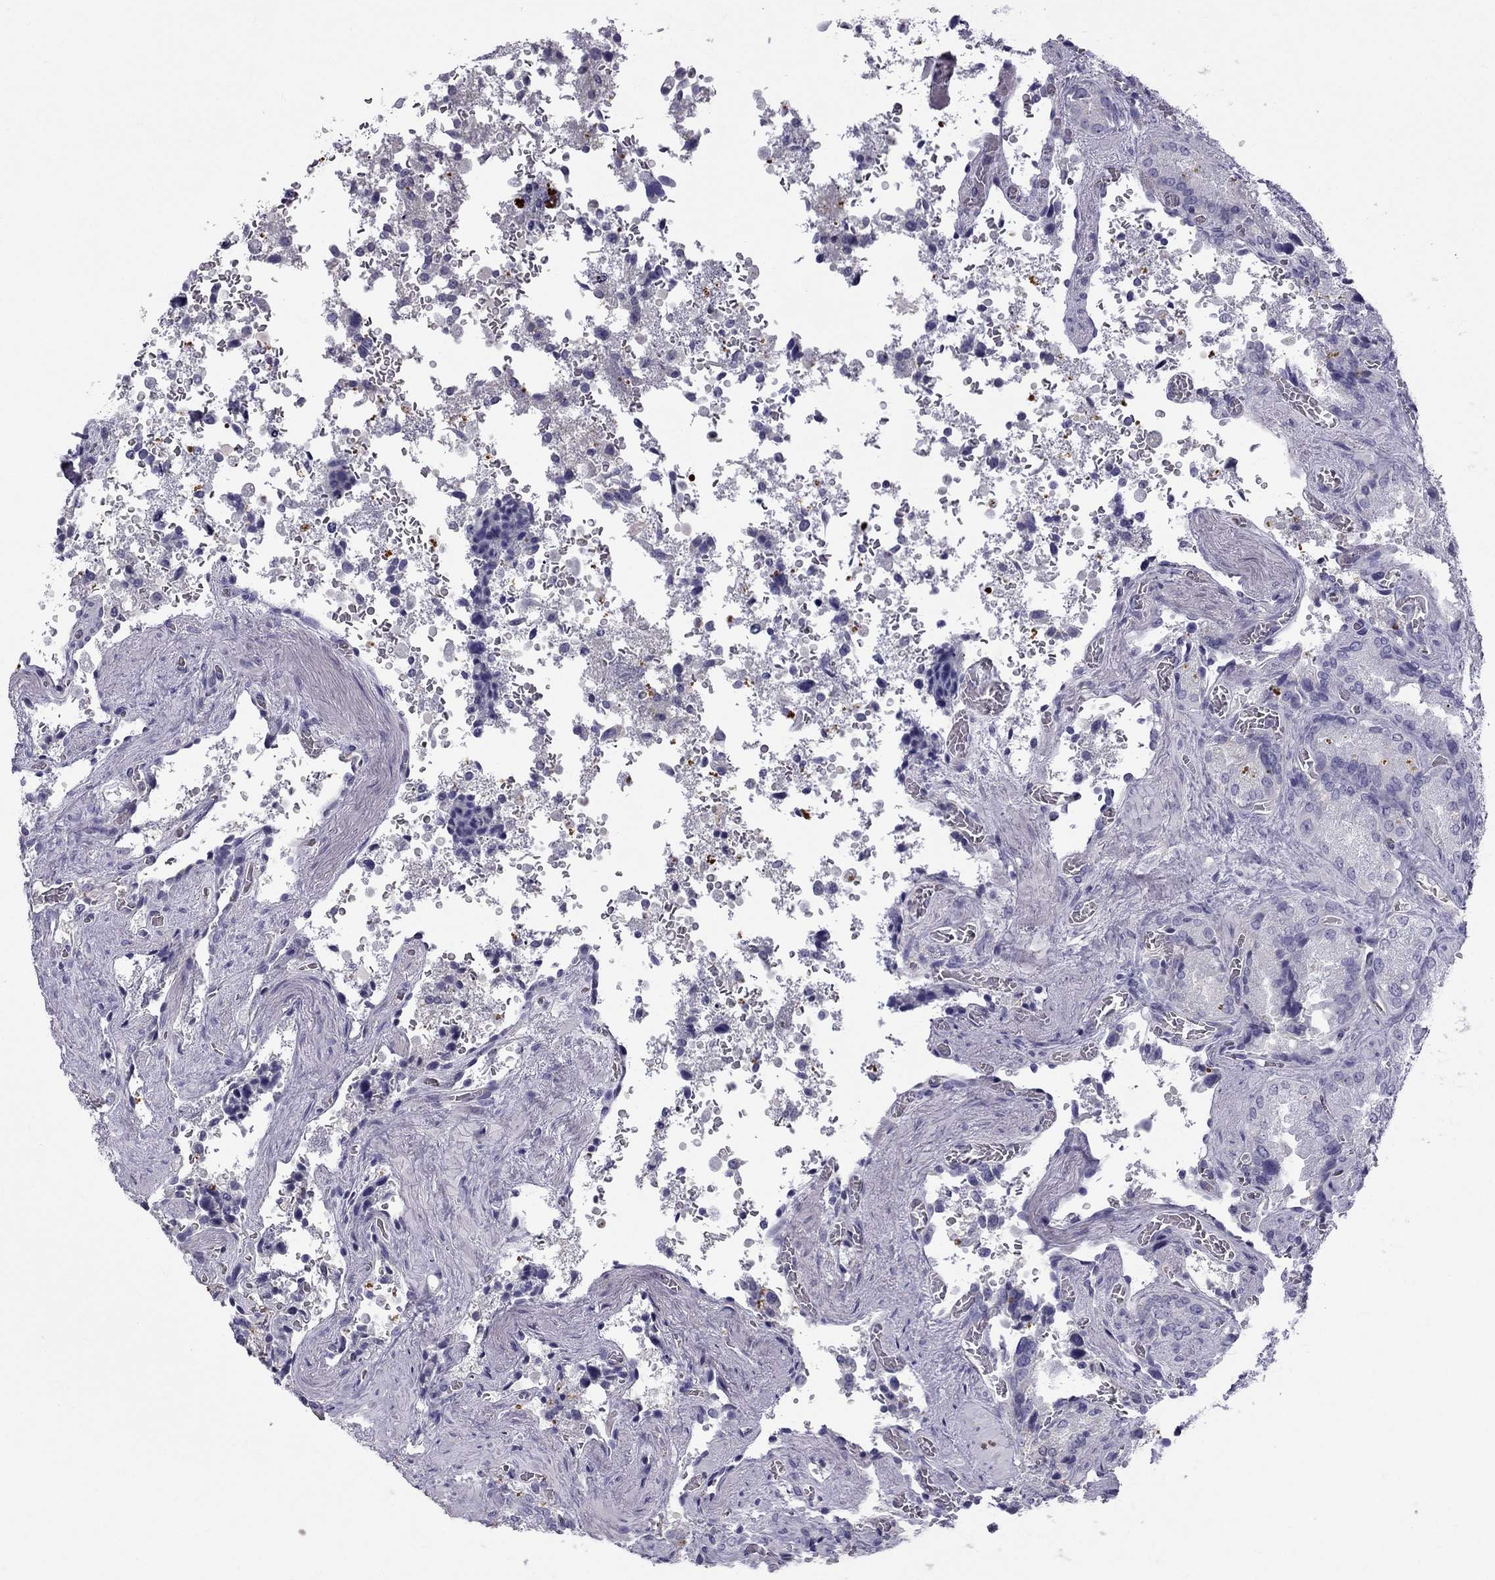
{"staining": {"intensity": "negative", "quantity": "none", "location": "none"}, "tissue": "seminal vesicle", "cell_type": "Glandular cells", "image_type": "normal", "snomed": [{"axis": "morphology", "description": "Normal tissue, NOS"}, {"axis": "topography", "description": "Seminal veicle"}], "caption": "Seminal vesicle stained for a protein using IHC exhibits no staining glandular cells.", "gene": "STOML3", "patient": {"sex": "male", "age": 37}}